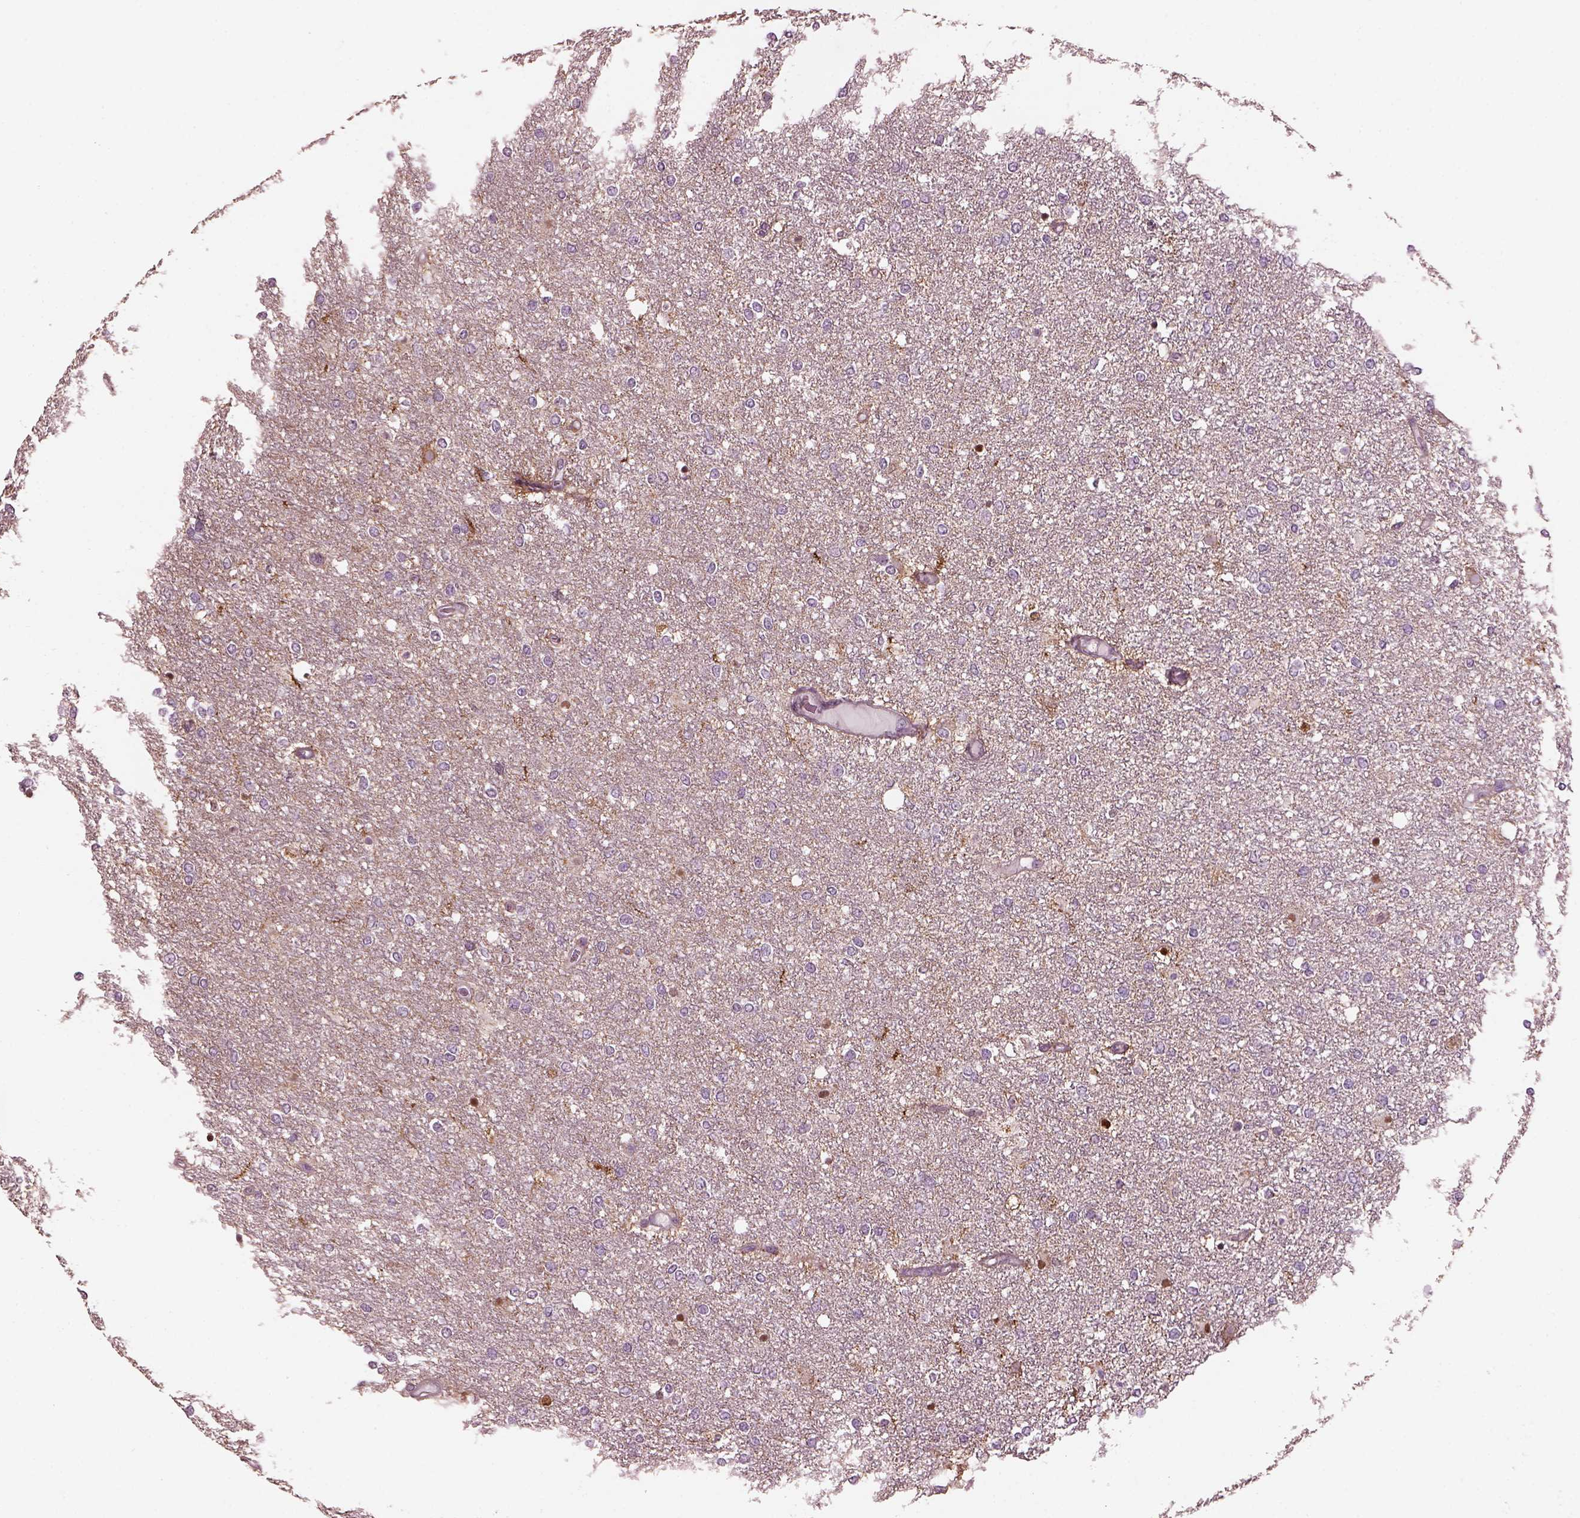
{"staining": {"intensity": "negative", "quantity": "none", "location": "none"}, "tissue": "glioma", "cell_type": "Tumor cells", "image_type": "cancer", "snomed": [{"axis": "morphology", "description": "Glioma, malignant, High grade"}, {"axis": "topography", "description": "Brain"}], "caption": "Immunohistochemical staining of high-grade glioma (malignant) demonstrates no significant positivity in tumor cells. (Immunohistochemistry (ihc), brightfield microscopy, high magnification).", "gene": "SRI", "patient": {"sex": "female", "age": 61}}